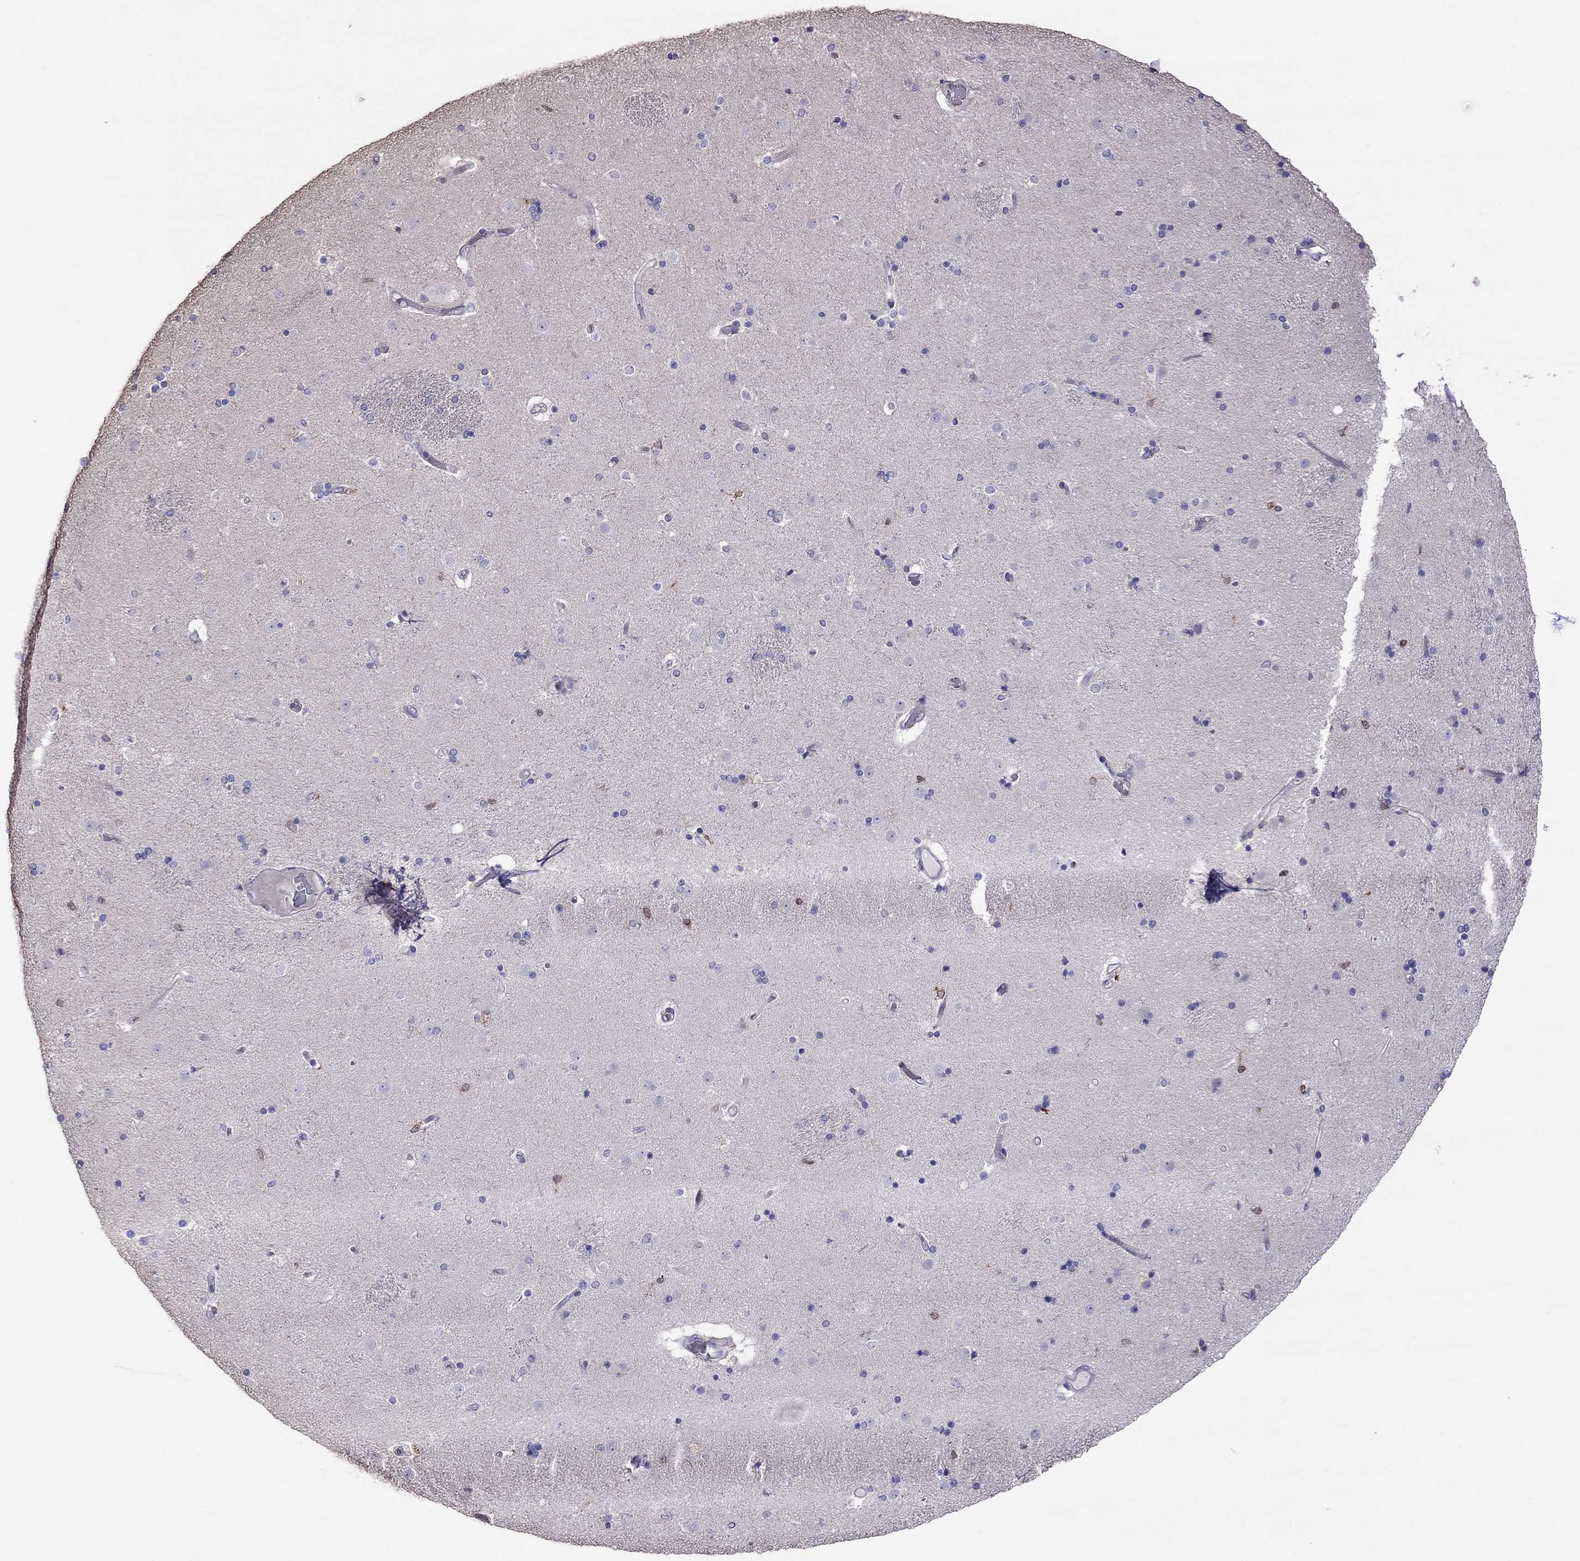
{"staining": {"intensity": "moderate", "quantity": "<25%", "location": "cytoplasmic/membranous"}, "tissue": "caudate", "cell_type": "Glial cells", "image_type": "normal", "snomed": [{"axis": "morphology", "description": "Normal tissue, NOS"}, {"axis": "topography", "description": "Lateral ventricle wall"}], "caption": "Caudate was stained to show a protein in brown. There is low levels of moderate cytoplasmic/membranous positivity in approximately <25% of glial cells. (IHC, brightfield microscopy, high magnification).", "gene": "ADAM28", "patient": {"sex": "female", "age": 71}}